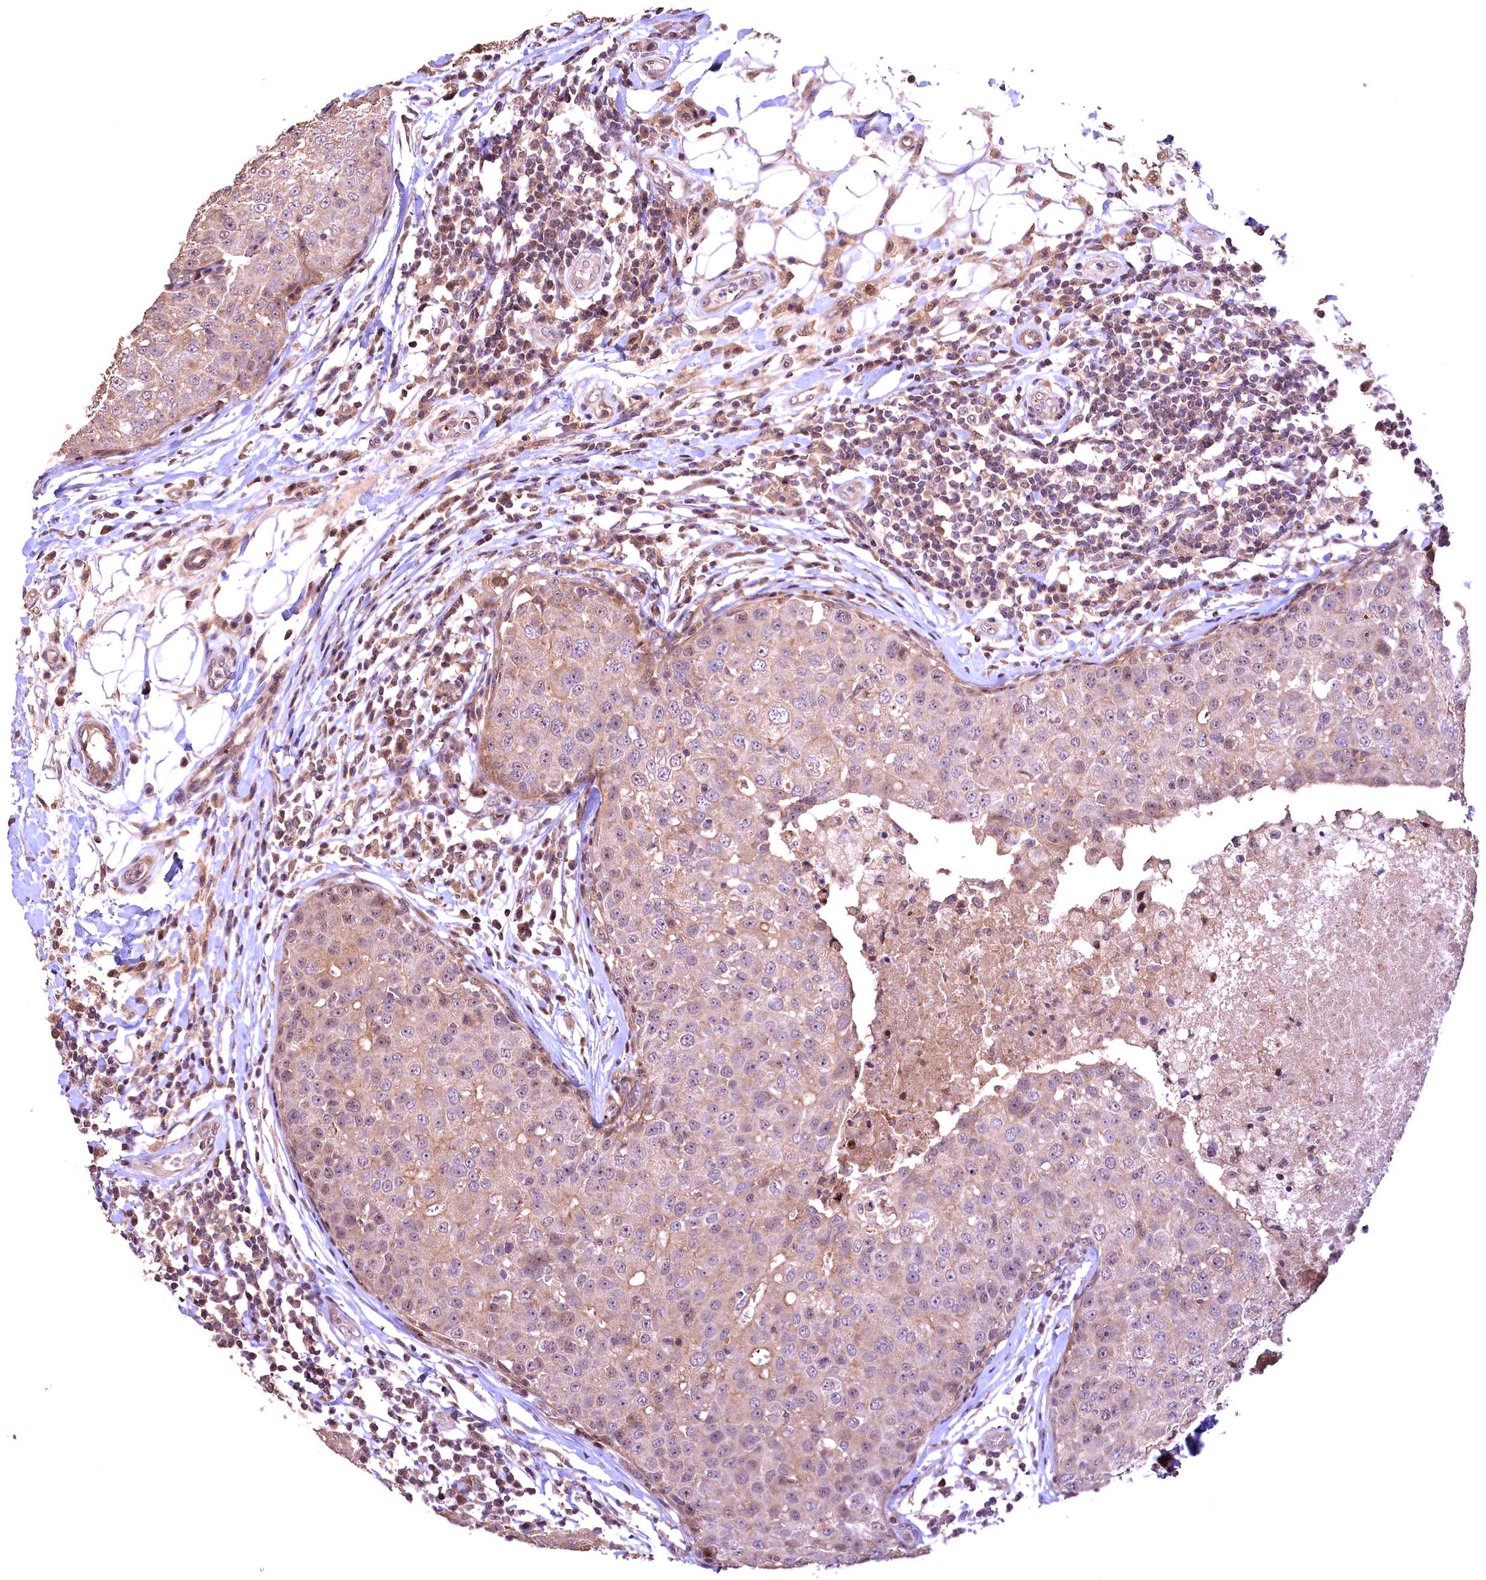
{"staining": {"intensity": "weak", "quantity": ">75%", "location": "cytoplasmic/membranous,nuclear"}, "tissue": "breast cancer", "cell_type": "Tumor cells", "image_type": "cancer", "snomed": [{"axis": "morphology", "description": "Duct carcinoma"}, {"axis": "topography", "description": "Breast"}], "caption": "This is a histology image of immunohistochemistry staining of breast invasive ductal carcinoma, which shows weak expression in the cytoplasmic/membranous and nuclear of tumor cells.", "gene": "FUZ", "patient": {"sex": "female", "age": 27}}